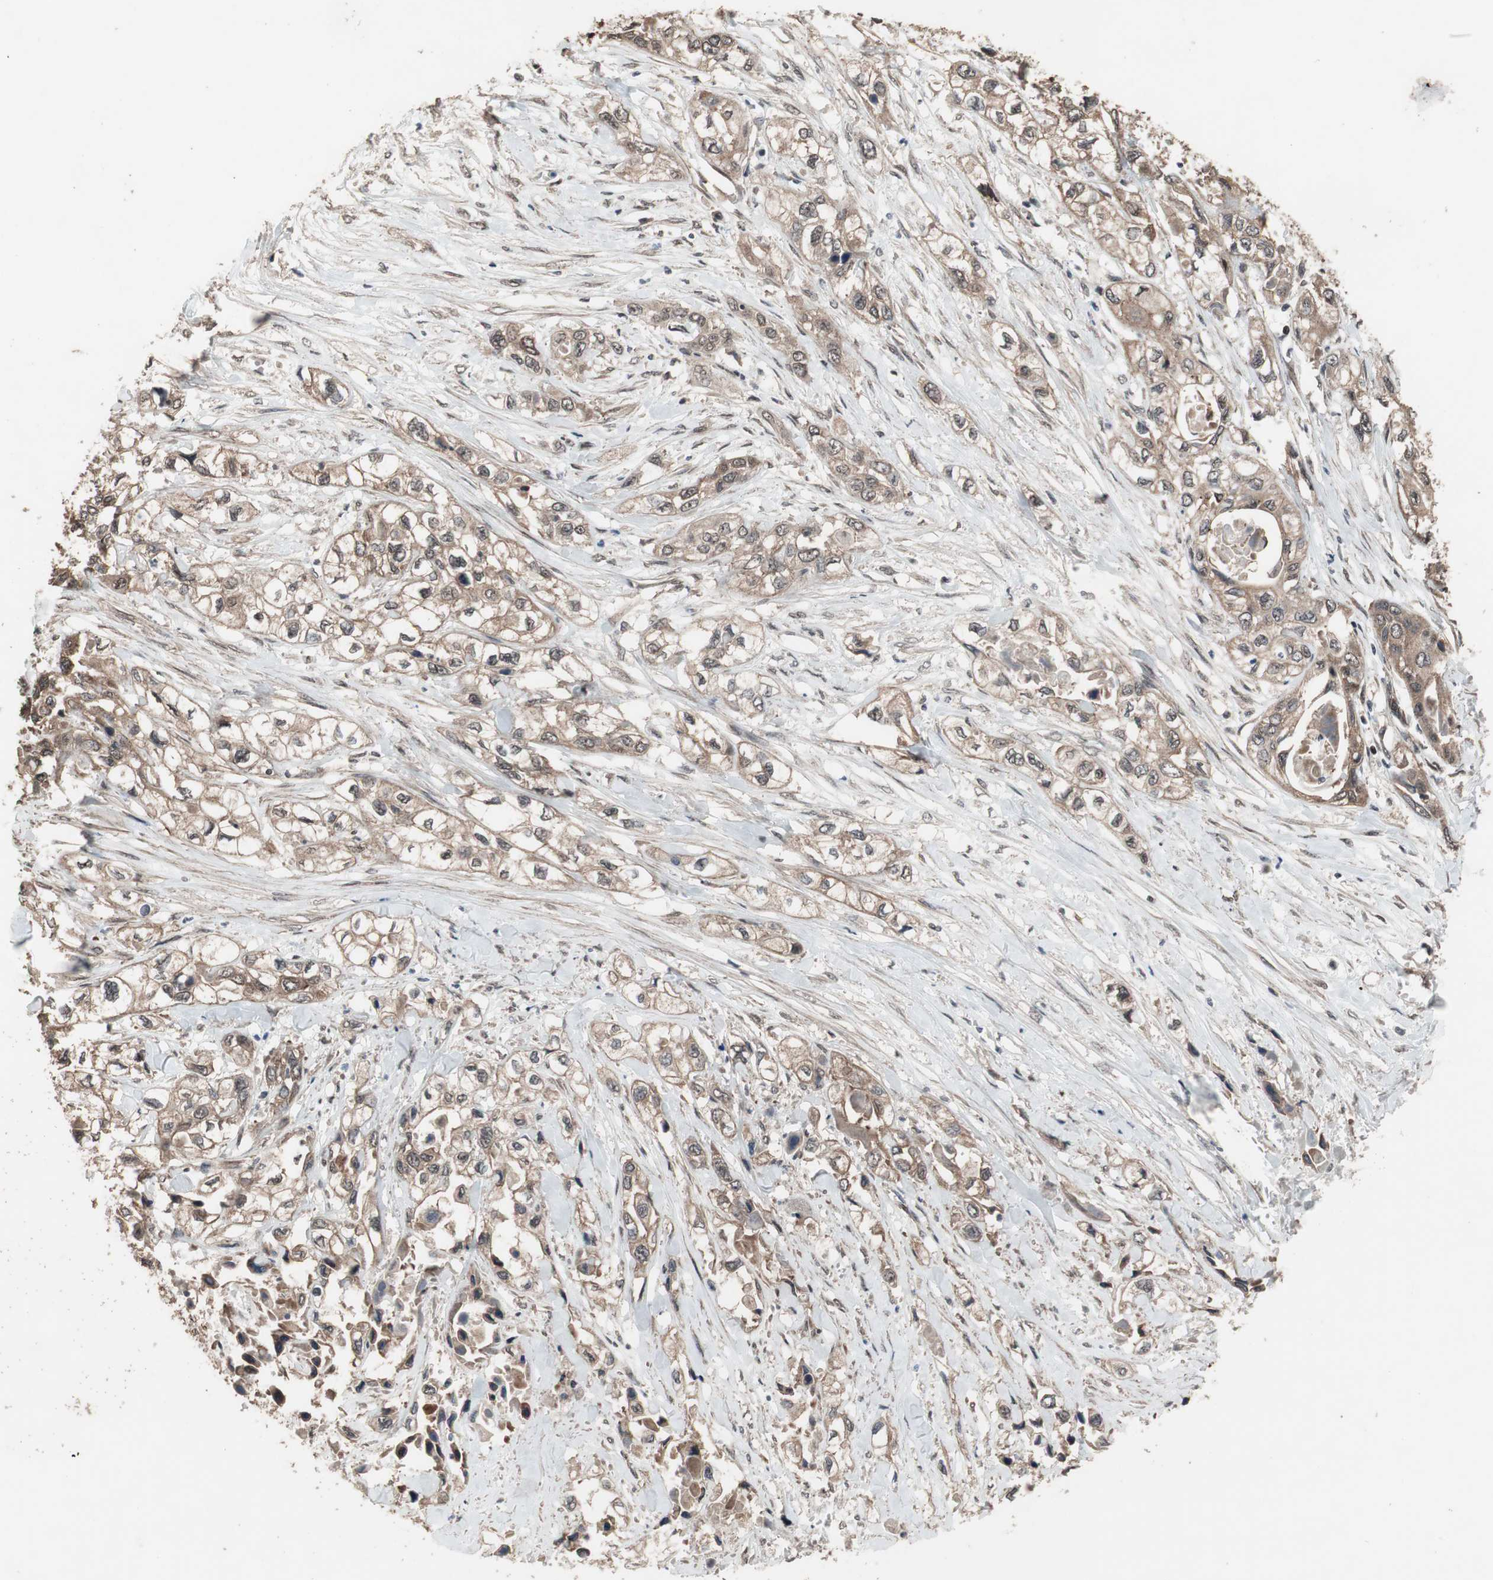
{"staining": {"intensity": "moderate", "quantity": ">75%", "location": "cytoplasmic/membranous"}, "tissue": "pancreatic cancer", "cell_type": "Tumor cells", "image_type": "cancer", "snomed": [{"axis": "morphology", "description": "Adenocarcinoma, NOS"}, {"axis": "topography", "description": "Pancreas"}], "caption": "An immunohistochemistry image of neoplastic tissue is shown. Protein staining in brown labels moderate cytoplasmic/membranous positivity in pancreatic cancer within tumor cells. The staining was performed using DAB (3,3'-diaminobenzidine) to visualize the protein expression in brown, while the nuclei were stained in blue with hematoxylin (Magnification: 20x).", "gene": "KANSL1", "patient": {"sex": "female", "age": 70}}